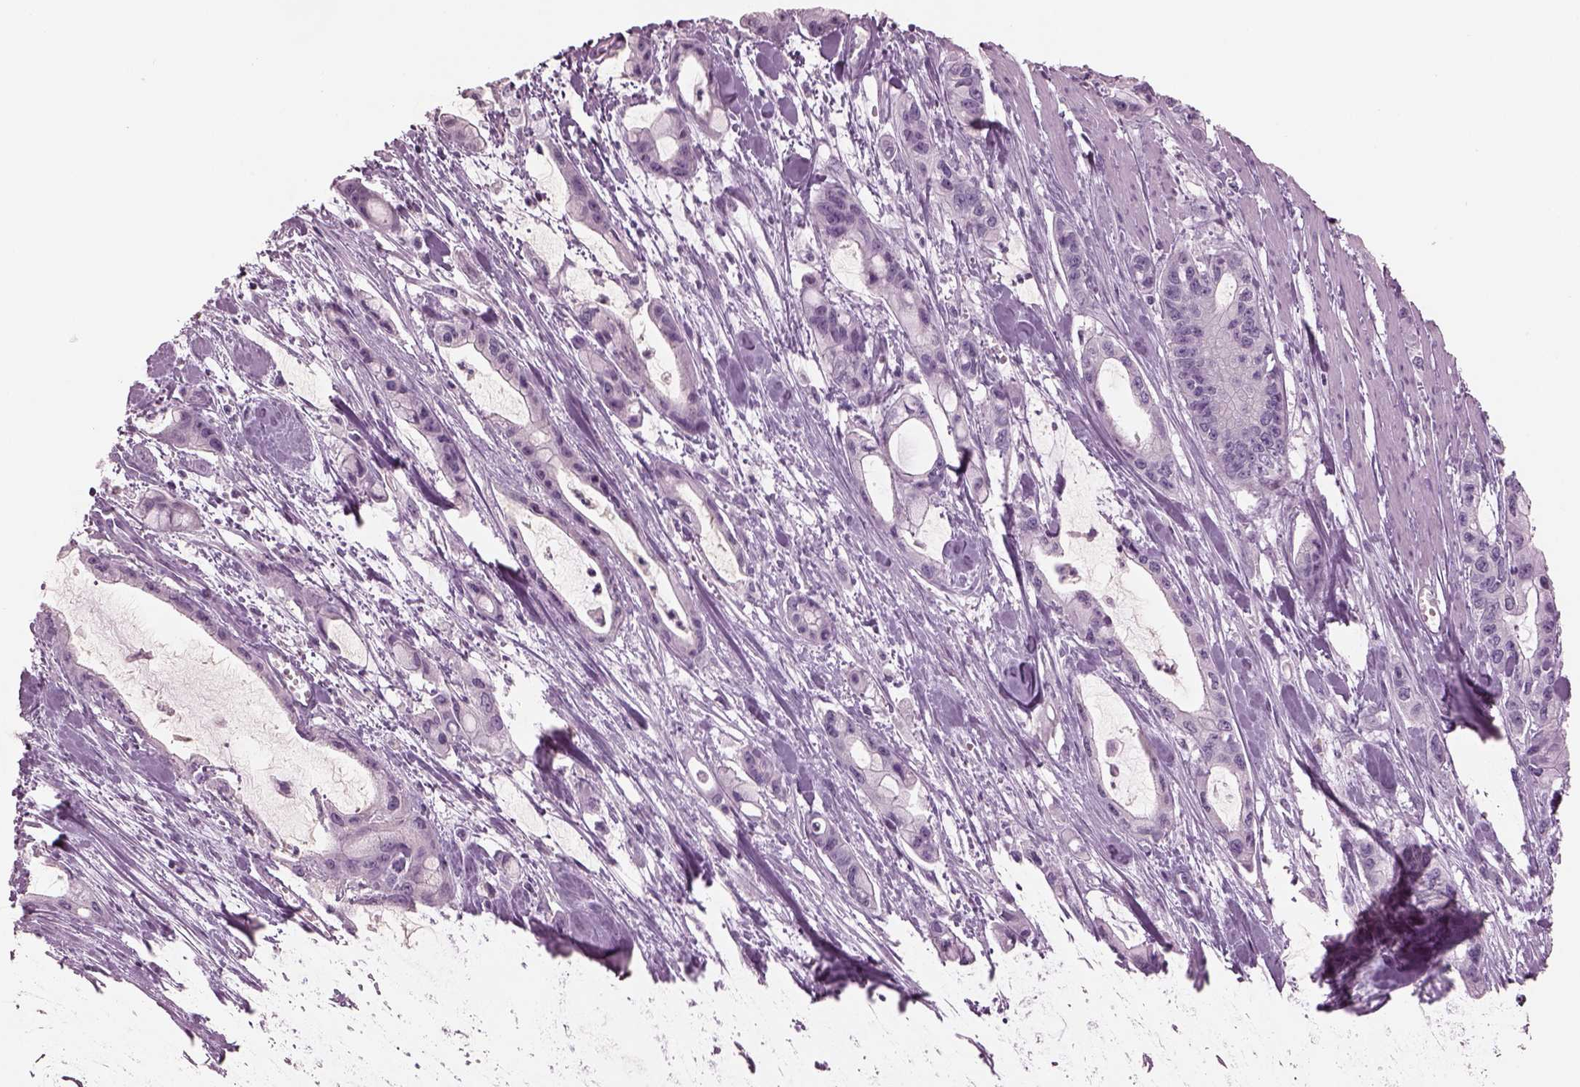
{"staining": {"intensity": "negative", "quantity": "none", "location": "none"}, "tissue": "pancreatic cancer", "cell_type": "Tumor cells", "image_type": "cancer", "snomed": [{"axis": "morphology", "description": "Adenocarcinoma, NOS"}, {"axis": "topography", "description": "Pancreas"}], "caption": "IHC image of human pancreatic cancer stained for a protein (brown), which exhibits no staining in tumor cells.", "gene": "CYLC1", "patient": {"sex": "male", "age": 48}}